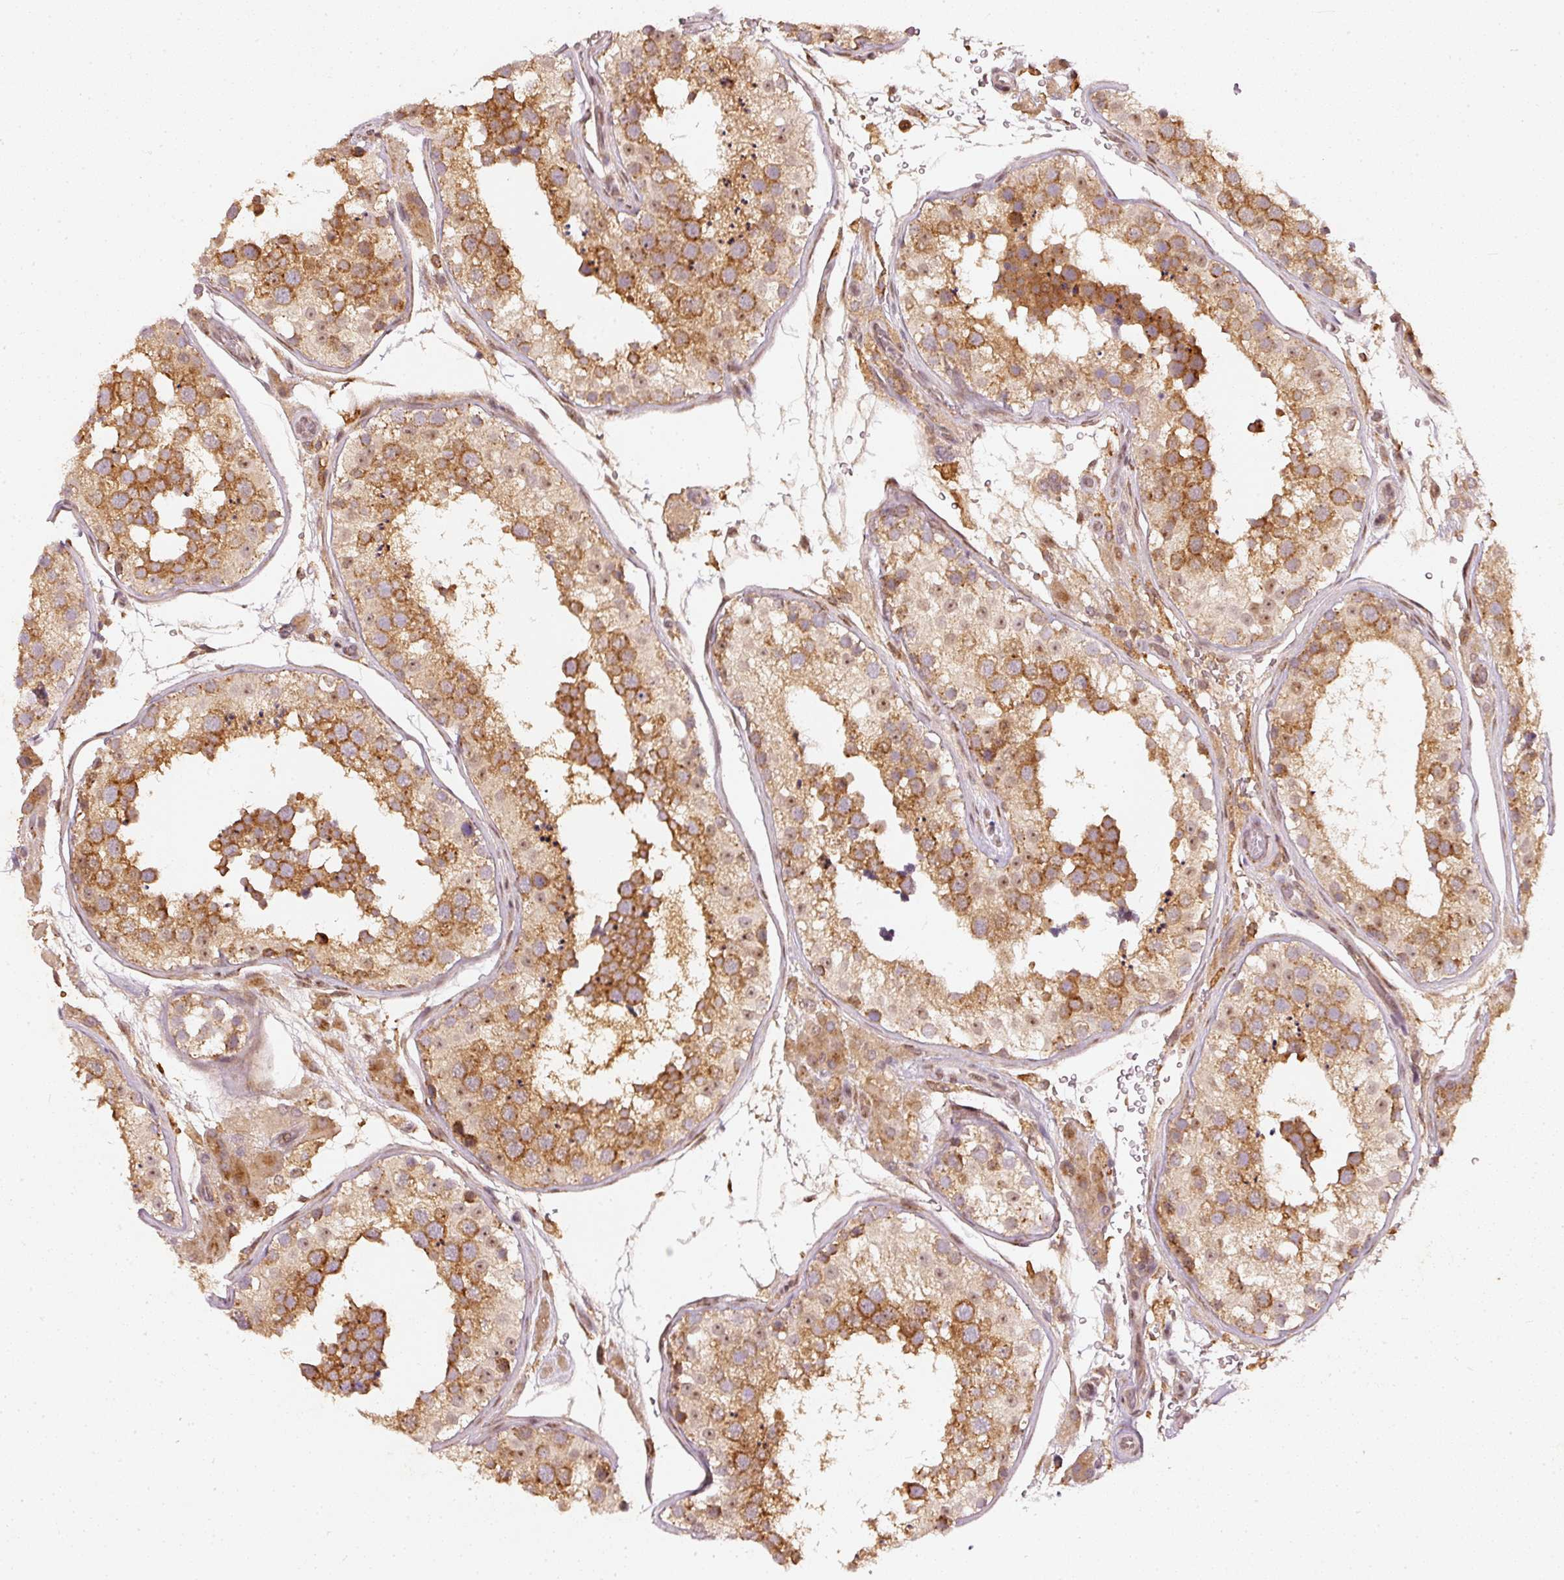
{"staining": {"intensity": "moderate", "quantity": ">75%", "location": "cytoplasmic/membranous"}, "tissue": "testis", "cell_type": "Cells in seminiferous ducts", "image_type": "normal", "snomed": [{"axis": "morphology", "description": "Normal tissue, NOS"}, {"axis": "topography", "description": "Testis"}], "caption": "Protein positivity by immunohistochemistry exhibits moderate cytoplasmic/membranous expression in about >75% of cells in seminiferous ducts in normal testis. Immunohistochemistry stains the protein in brown and the nuclei are stained blue.", "gene": "ZNF580", "patient": {"sex": "male", "age": 26}}